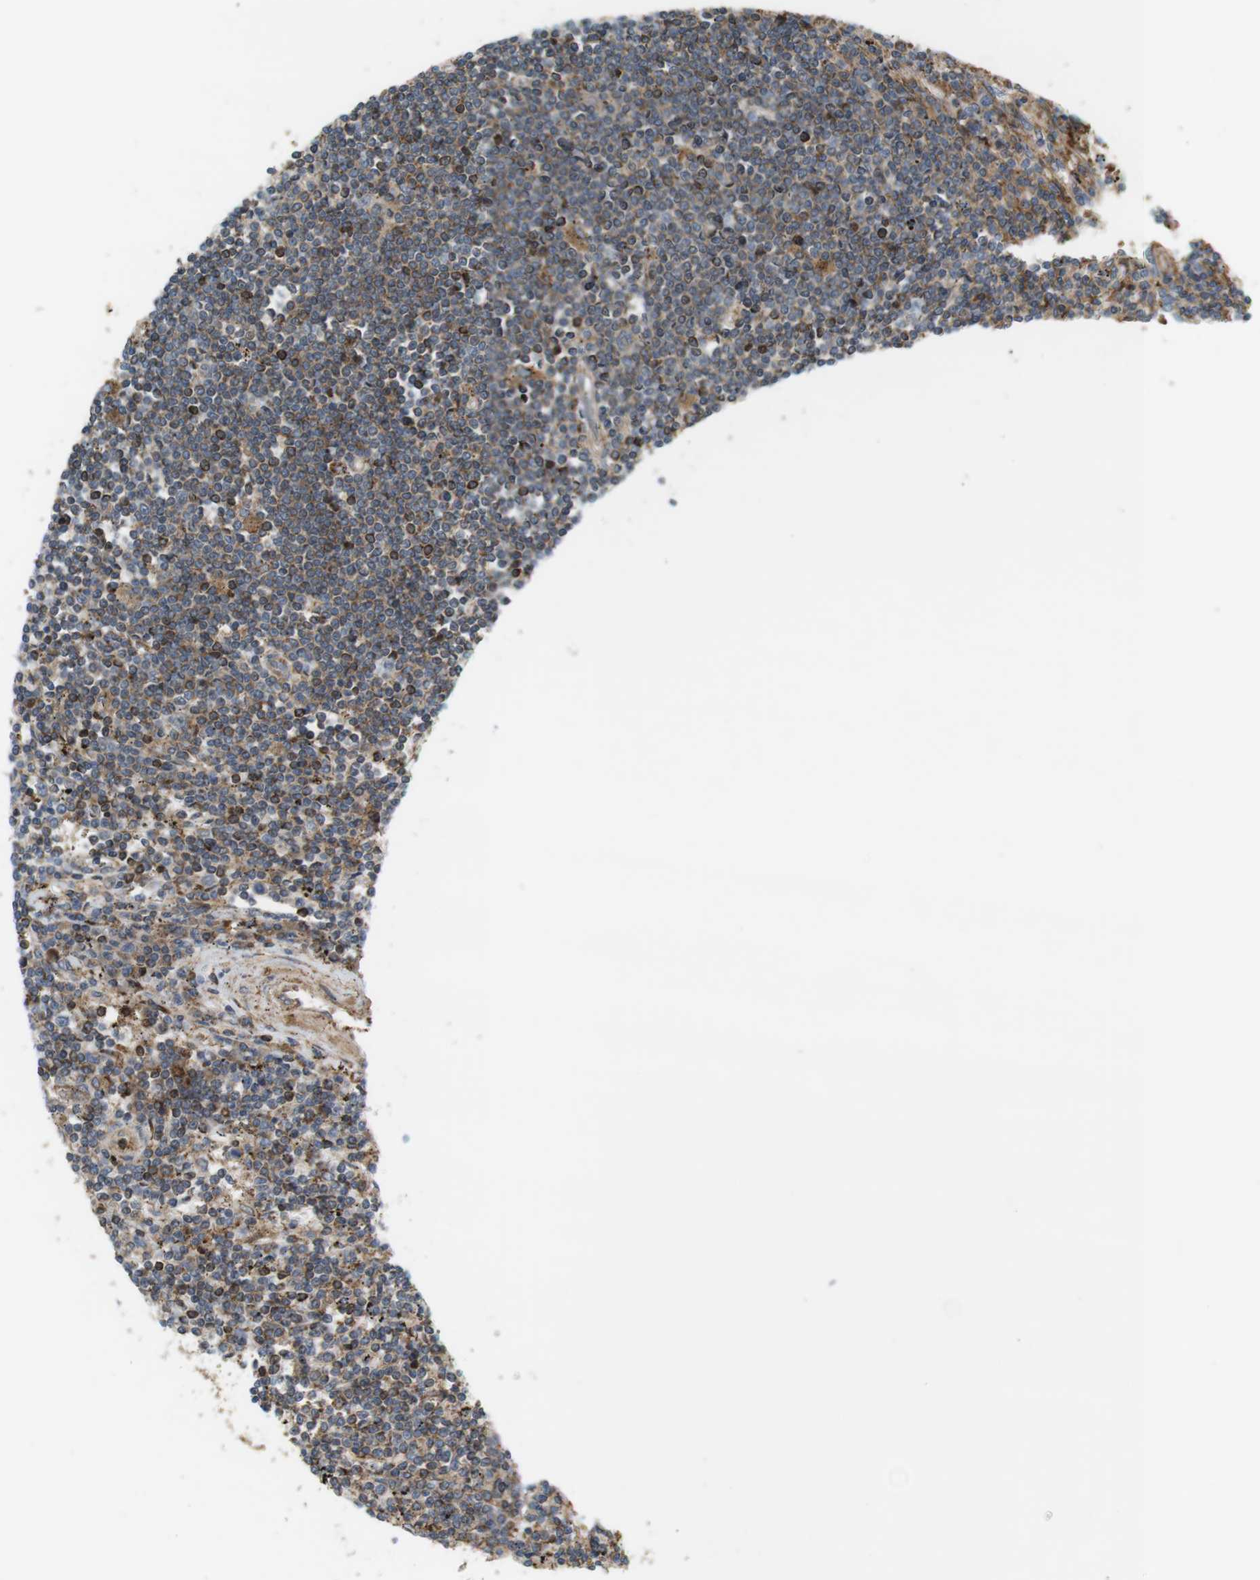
{"staining": {"intensity": "moderate", "quantity": "25%-75%", "location": "cytoplasmic/membranous"}, "tissue": "lymphoma", "cell_type": "Tumor cells", "image_type": "cancer", "snomed": [{"axis": "morphology", "description": "Malignant lymphoma, non-Hodgkin's type, Low grade"}, {"axis": "topography", "description": "Spleen"}], "caption": "Immunohistochemistry (IHC) micrograph of human lymphoma stained for a protein (brown), which reveals medium levels of moderate cytoplasmic/membranous positivity in approximately 25%-75% of tumor cells.", "gene": "DDAH2", "patient": {"sex": "male", "age": 76}}